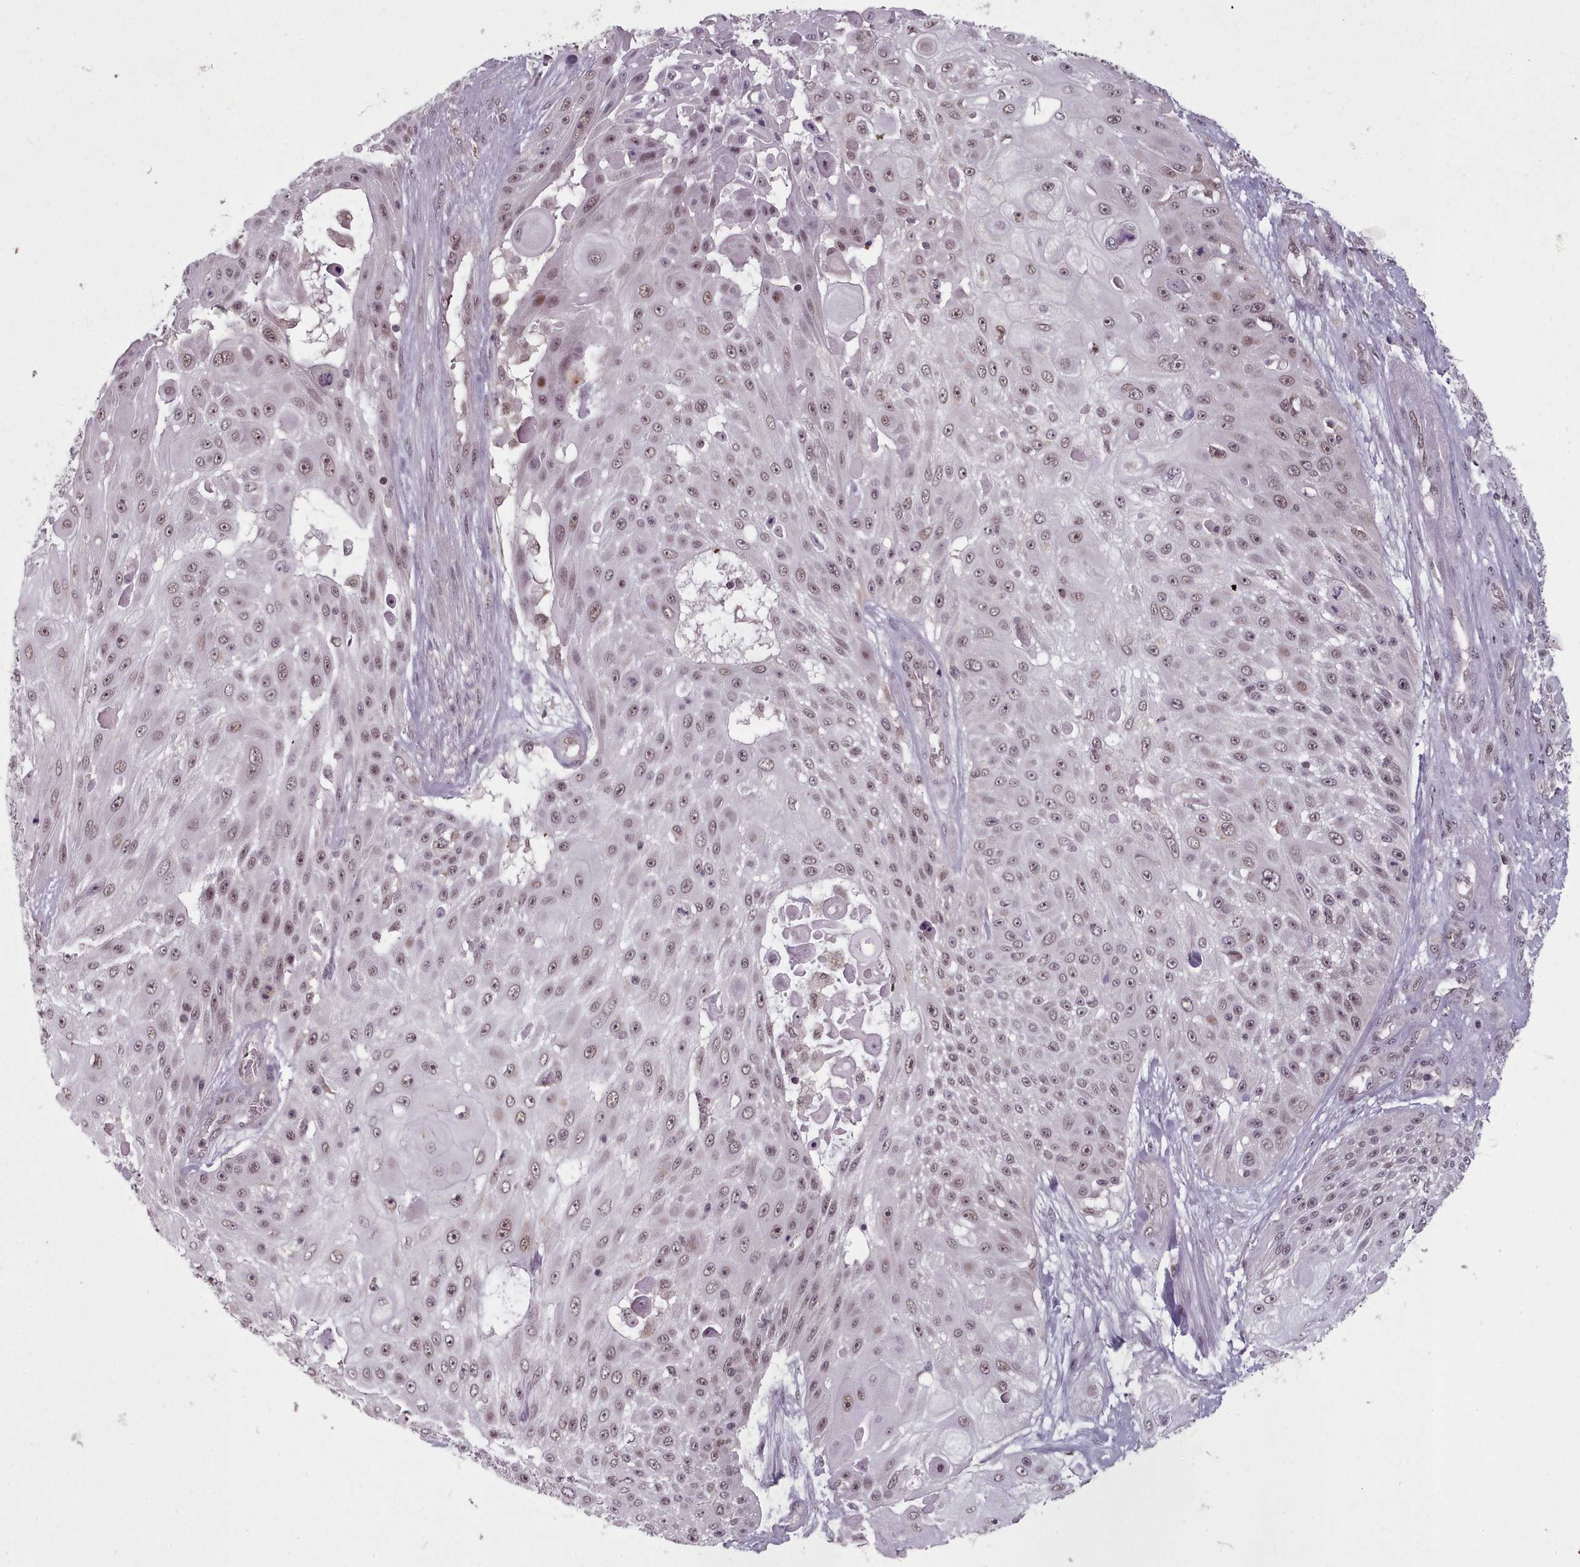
{"staining": {"intensity": "moderate", "quantity": ">75%", "location": "nuclear"}, "tissue": "skin cancer", "cell_type": "Tumor cells", "image_type": "cancer", "snomed": [{"axis": "morphology", "description": "Squamous cell carcinoma, NOS"}, {"axis": "topography", "description": "Skin"}], "caption": "Moderate nuclear expression for a protein is seen in approximately >75% of tumor cells of skin cancer (squamous cell carcinoma) using IHC.", "gene": "SRSF9", "patient": {"sex": "female", "age": 86}}